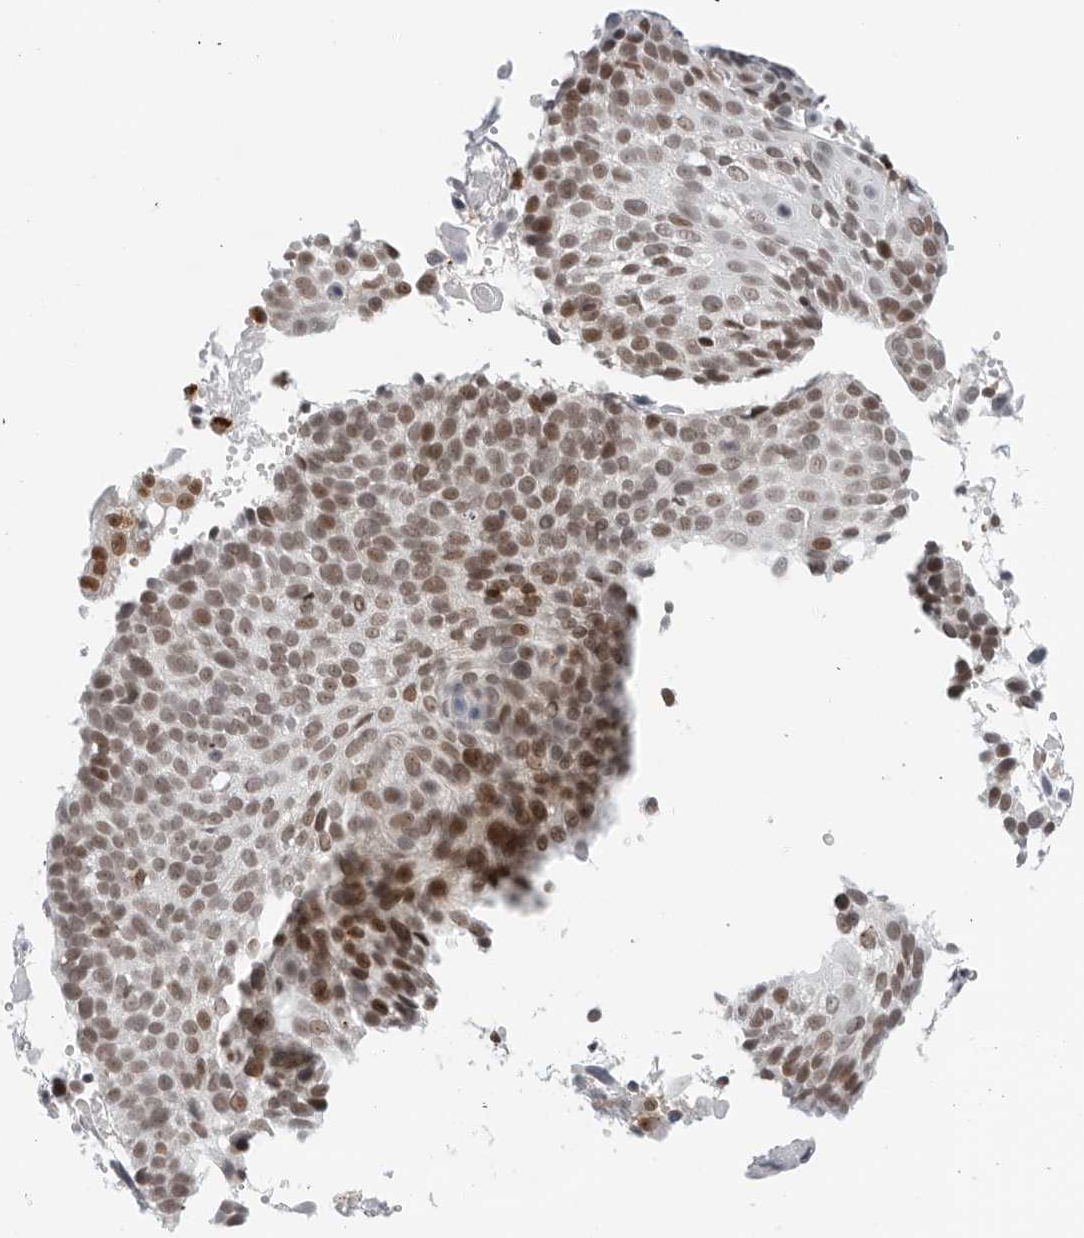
{"staining": {"intensity": "moderate", "quantity": "25%-75%", "location": "nuclear"}, "tissue": "cervical cancer", "cell_type": "Tumor cells", "image_type": "cancer", "snomed": [{"axis": "morphology", "description": "Squamous cell carcinoma, NOS"}, {"axis": "topography", "description": "Cervix"}], "caption": "High-power microscopy captured an IHC image of cervical squamous cell carcinoma, revealing moderate nuclear expression in about 25%-75% of tumor cells.", "gene": "TOX4", "patient": {"sex": "female", "age": 74}}